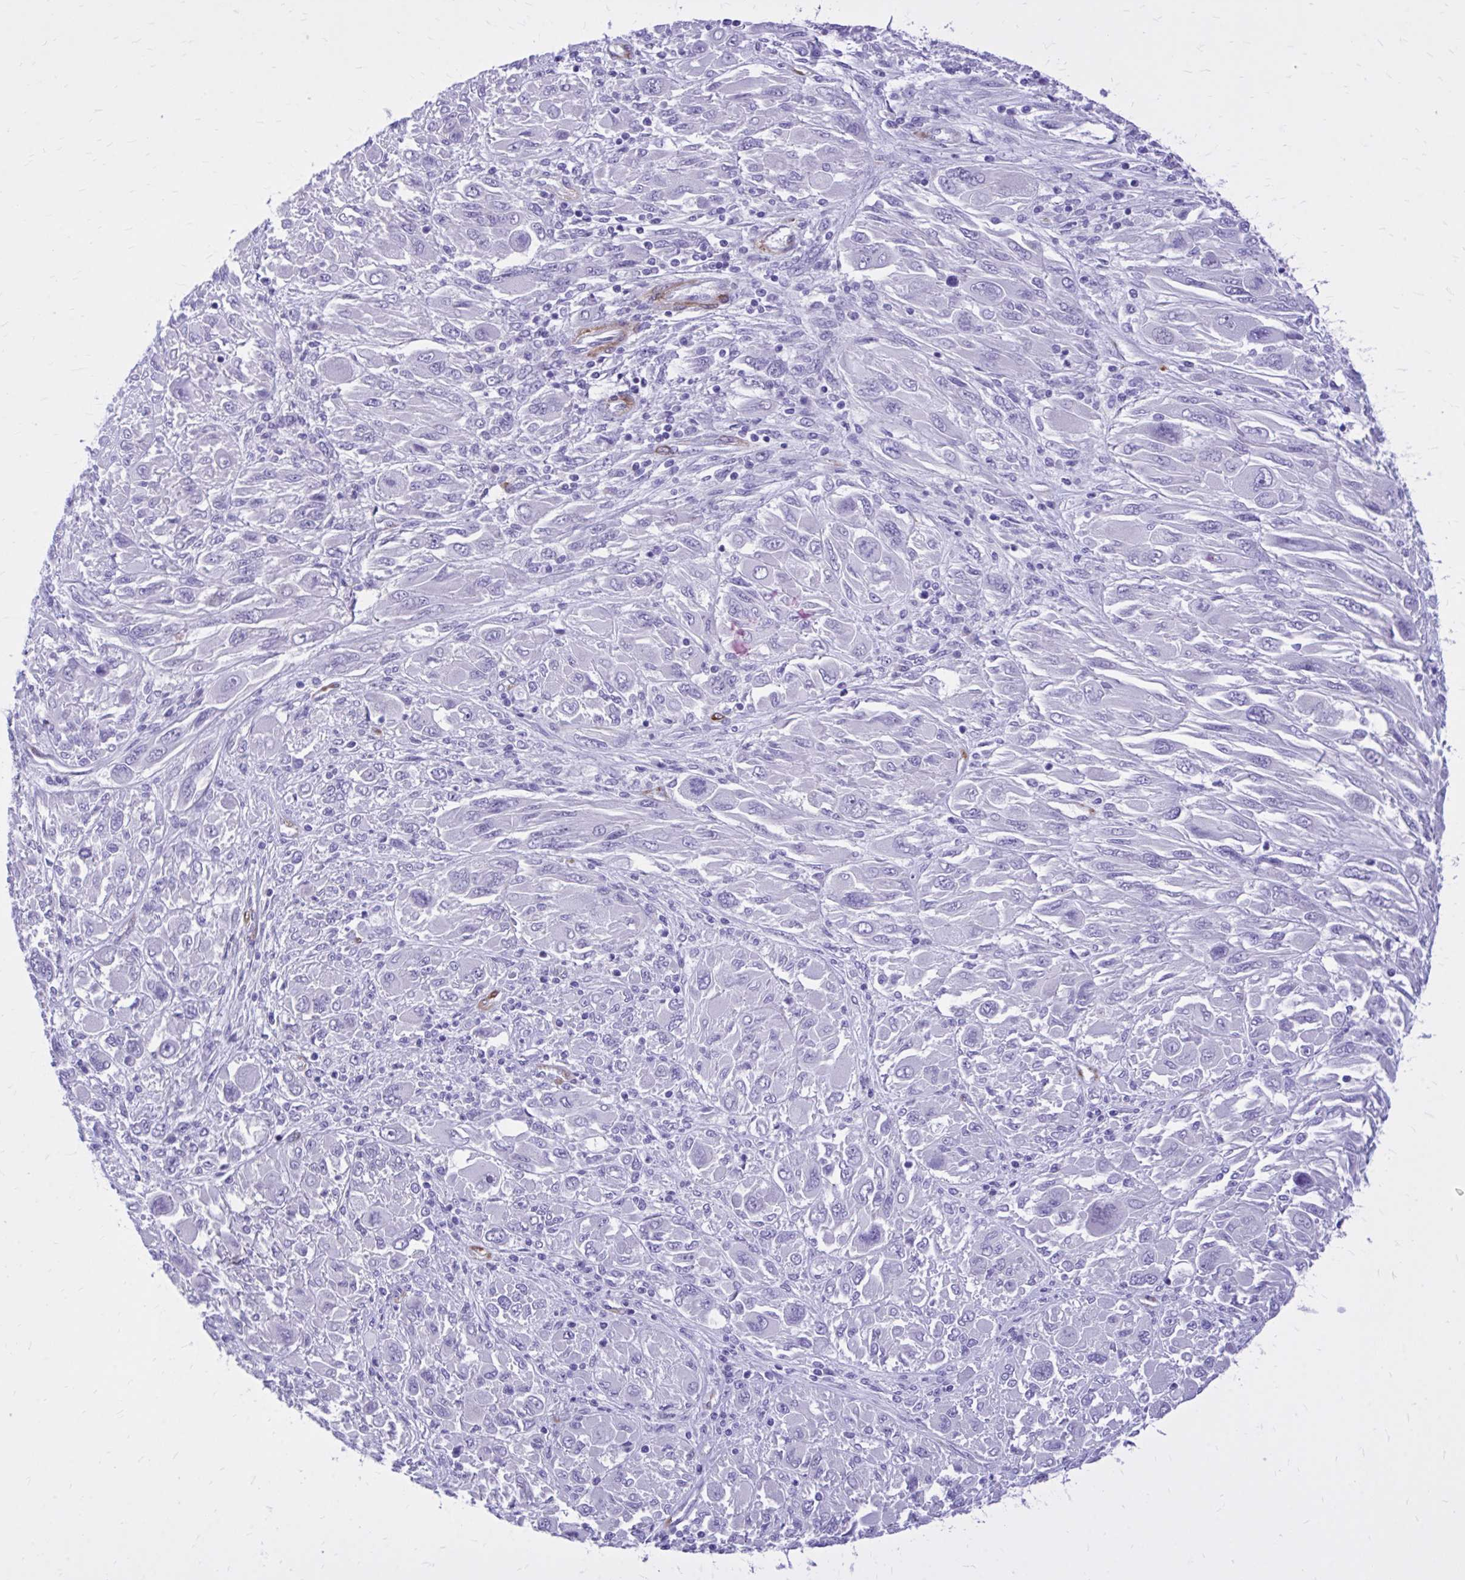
{"staining": {"intensity": "negative", "quantity": "none", "location": "none"}, "tissue": "melanoma", "cell_type": "Tumor cells", "image_type": "cancer", "snomed": [{"axis": "morphology", "description": "Malignant melanoma, NOS"}, {"axis": "topography", "description": "Skin"}], "caption": "Histopathology image shows no significant protein positivity in tumor cells of melanoma.", "gene": "EPB41L1", "patient": {"sex": "female", "age": 91}}